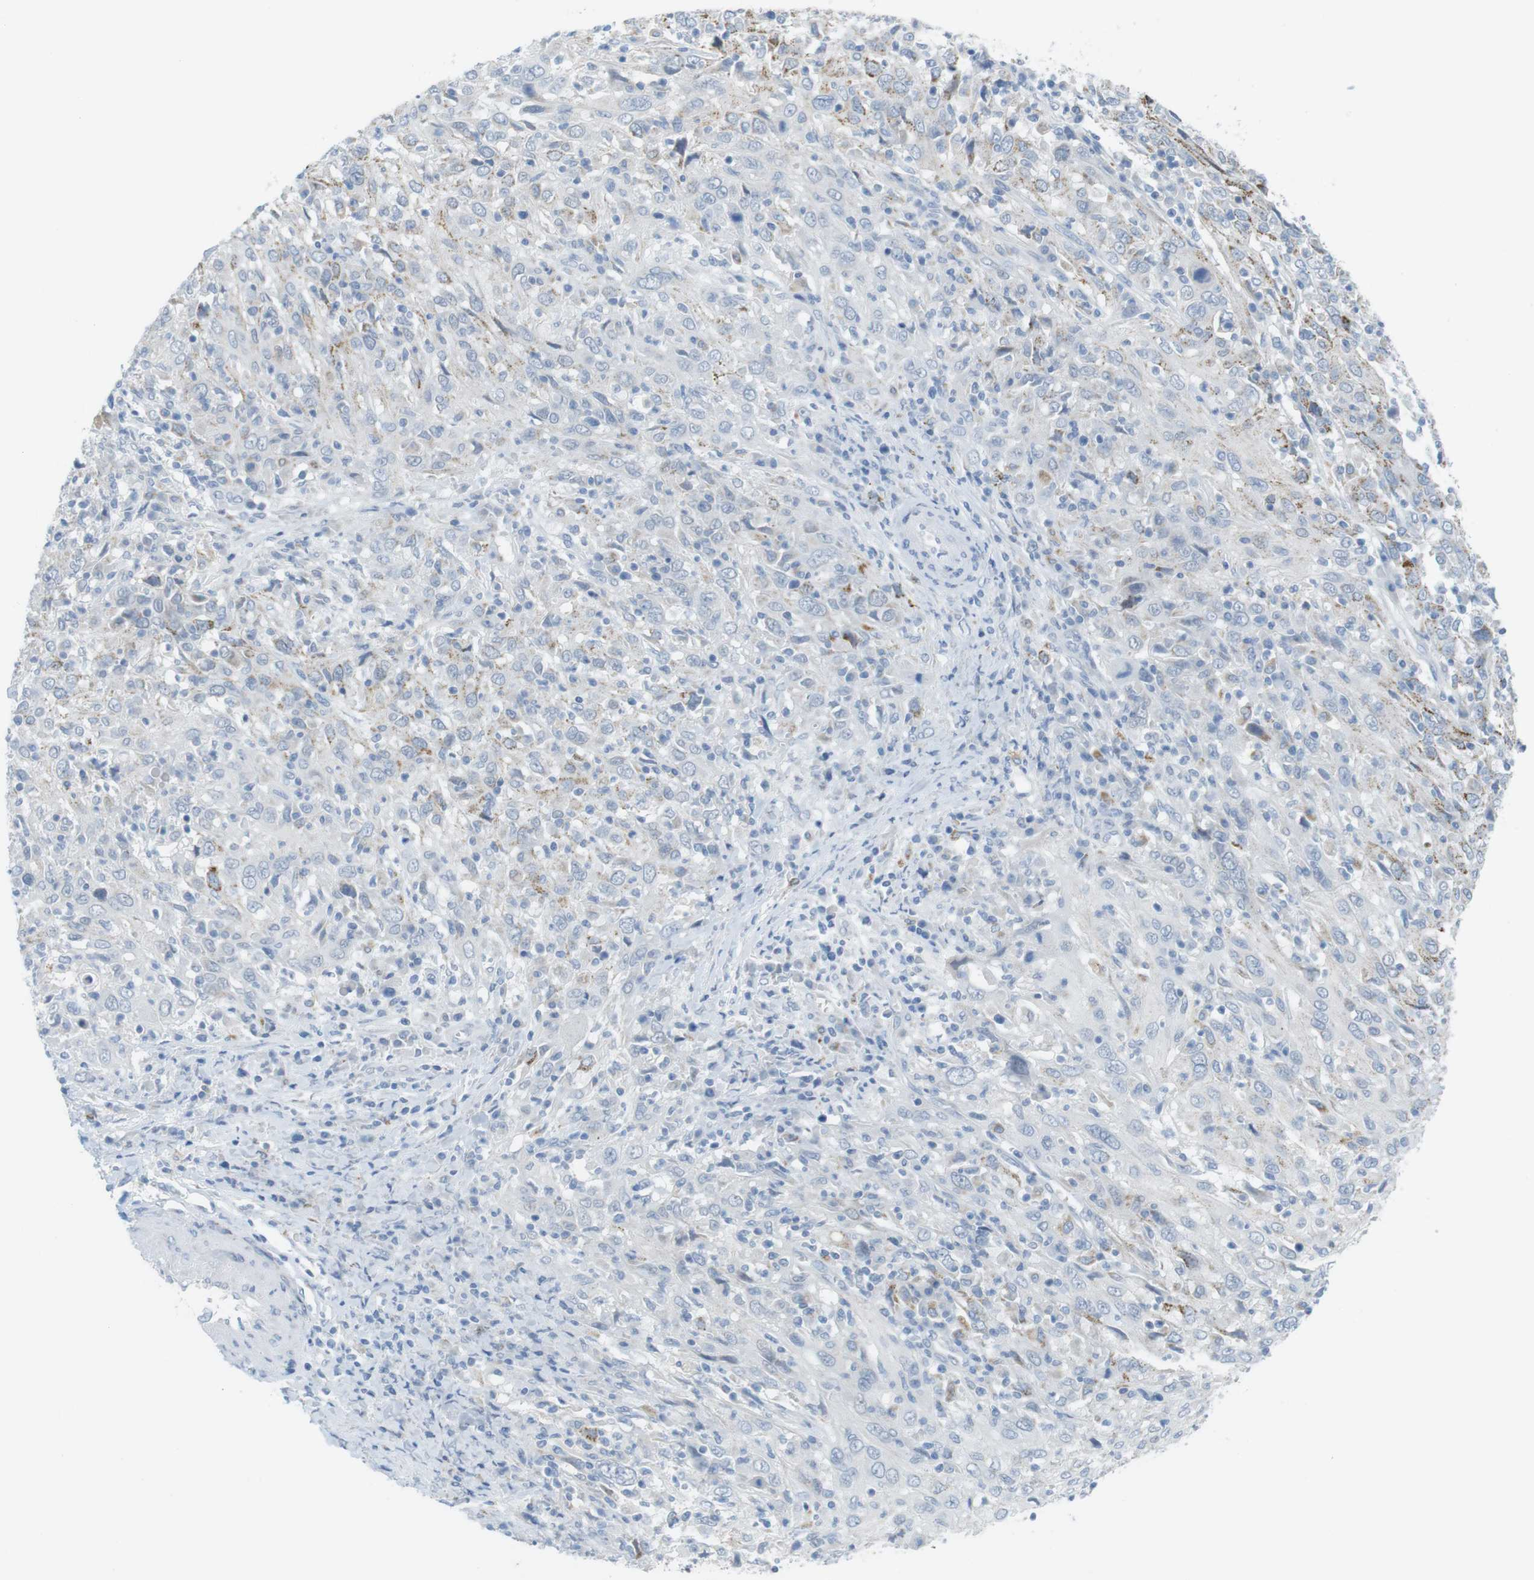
{"staining": {"intensity": "moderate", "quantity": "<25%", "location": "cytoplasmic/membranous"}, "tissue": "cervical cancer", "cell_type": "Tumor cells", "image_type": "cancer", "snomed": [{"axis": "morphology", "description": "Squamous cell carcinoma, NOS"}, {"axis": "topography", "description": "Cervix"}], "caption": "Cervical cancer (squamous cell carcinoma) stained with a brown dye exhibits moderate cytoplasmic/membranous positive staining in about <25% of tumor cells.", "gene": "YIPF1", "patient": {"sex": "female", "age": 46}}